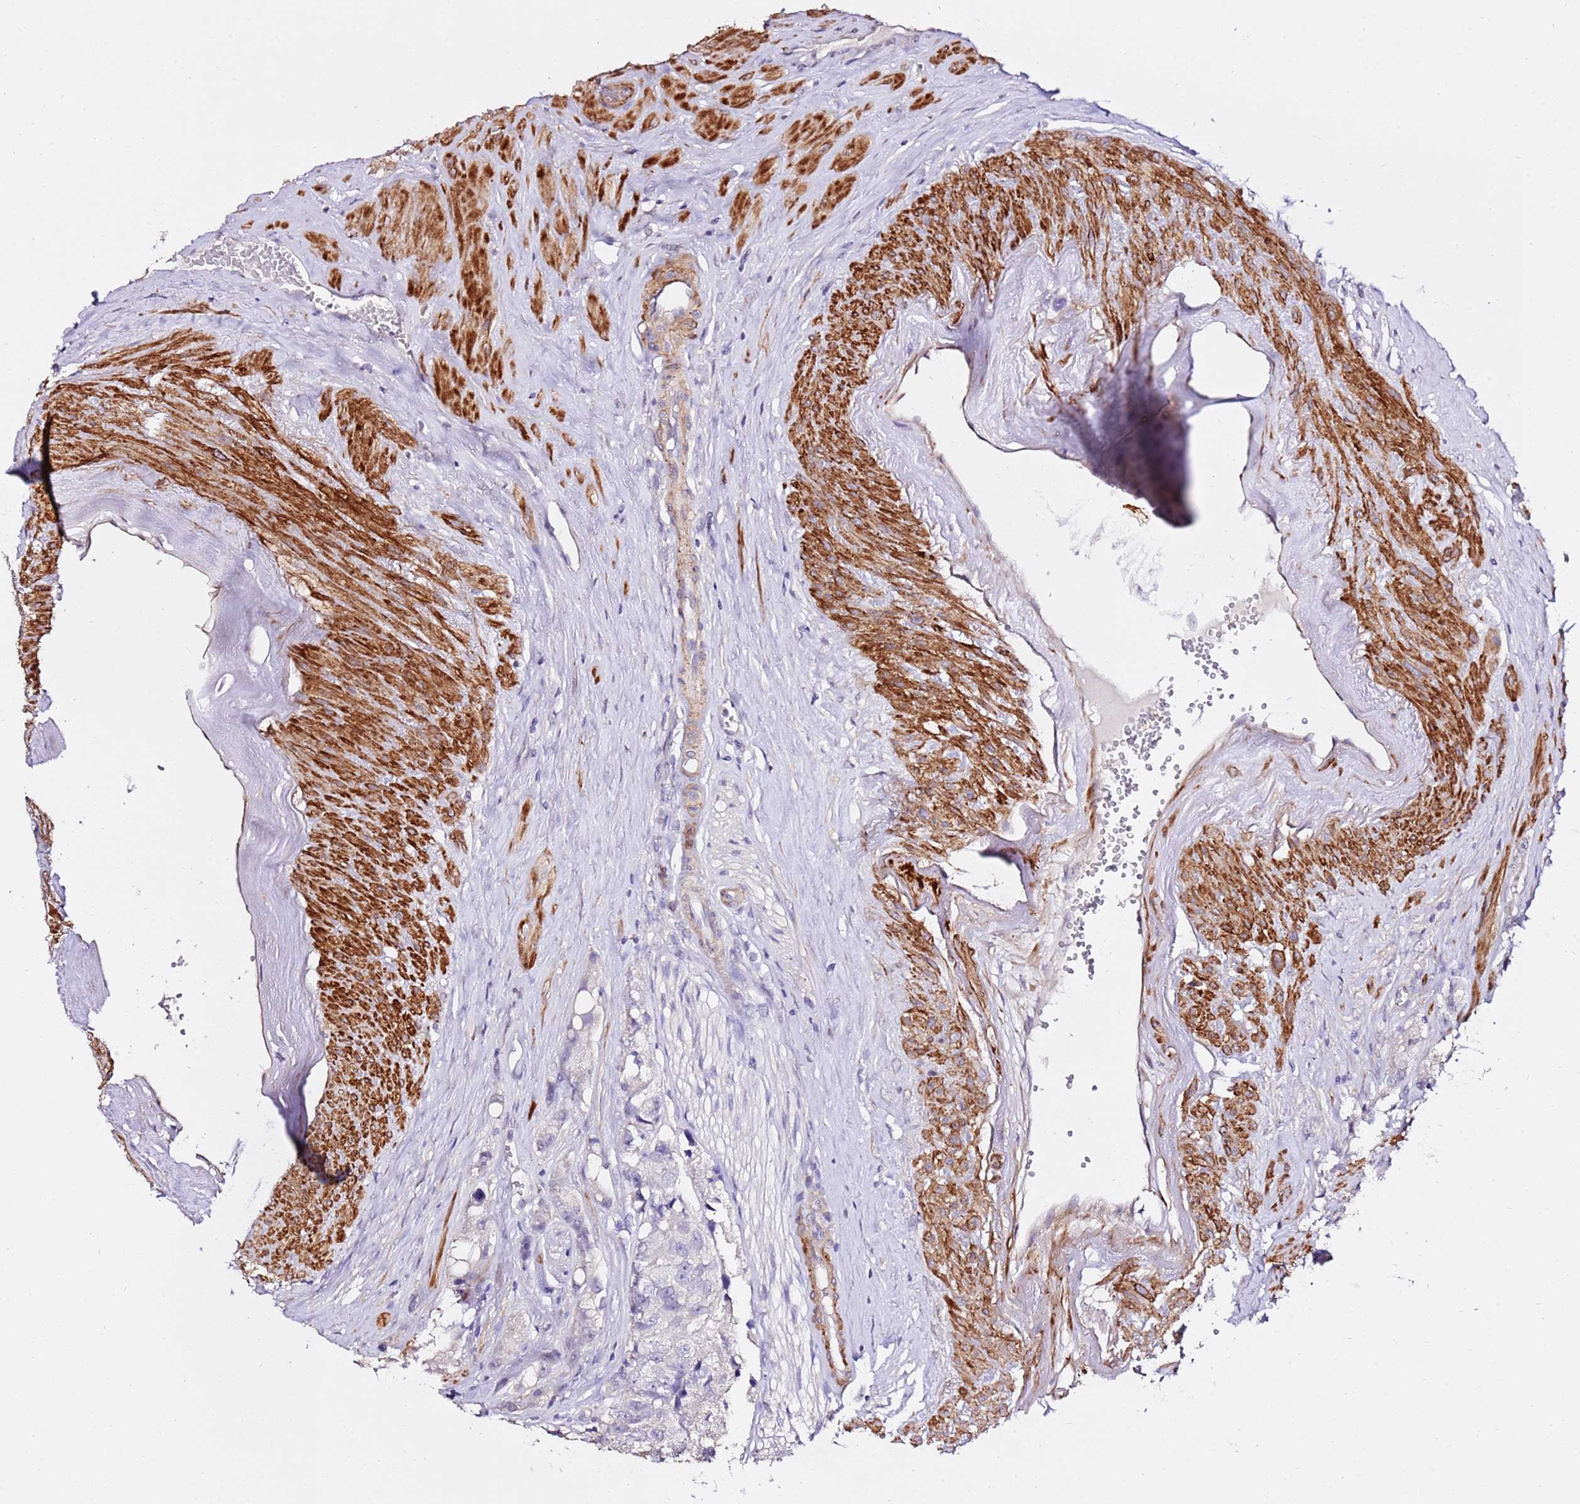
{"staining": {"intensity": "negative", "quantity": "none", "location": "none"}, "tissue": "prostate cancer", "cell_type": "Tumor cells", "image_type": "cancer", "snomed": [{"axis": "morphology", "description": "Adenocarcinoma, High grade"}, {"axis": "topography", "description": "Prostate"}], "caption": "High magnification brightfield microscopy of prostate cancer stained with DAB (3,3'-diaminobenzidine) (brown) and counterstained with hematoxylin (blue): tumor cells show no significant expression.", "gene": "ART5", "patient": {"sex": "male", "age": 74}}